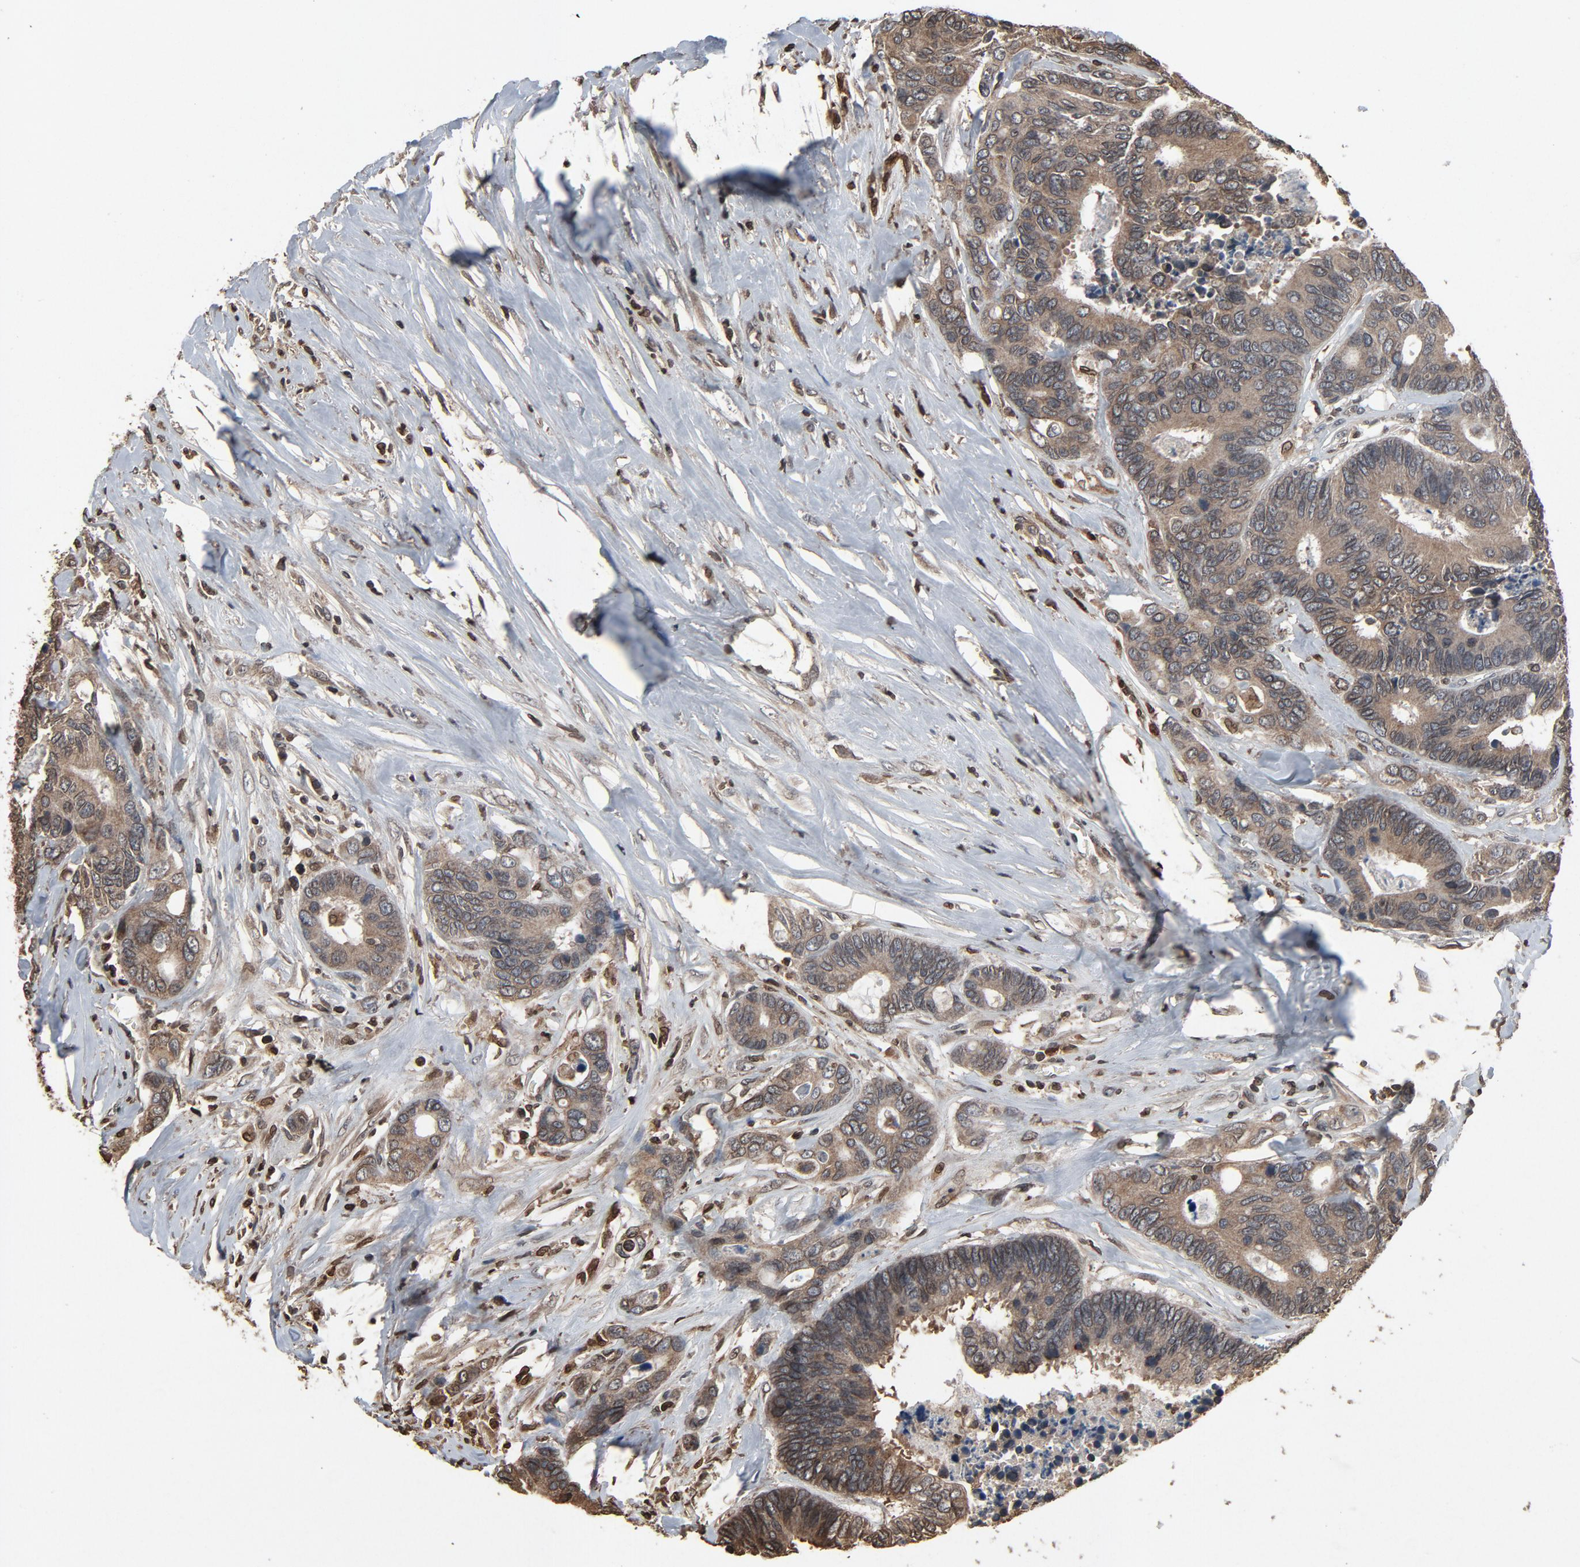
{"staining": {"intensity": "weak", "quantity": "25%-75%", "location": "cytoplasmic/membranous,nuclear"}, "tissue": "colorectal cancer", "cell_type": "Tumor cells", "image_type": "cancer", "snomed": [{"axis": "morphology", "description": "Adenocarcinoma, NOS"}, {"axis": "topography", "description": "Rectum"}], "caption": "IHC of colorectal cancer displays low levels of weak cytoplasmic/membranous and nuclear staining in approximately 25%-75% of tumor cells.", "gene": "UBE2D1", "patient": {"sex": "male", "age": 55}}